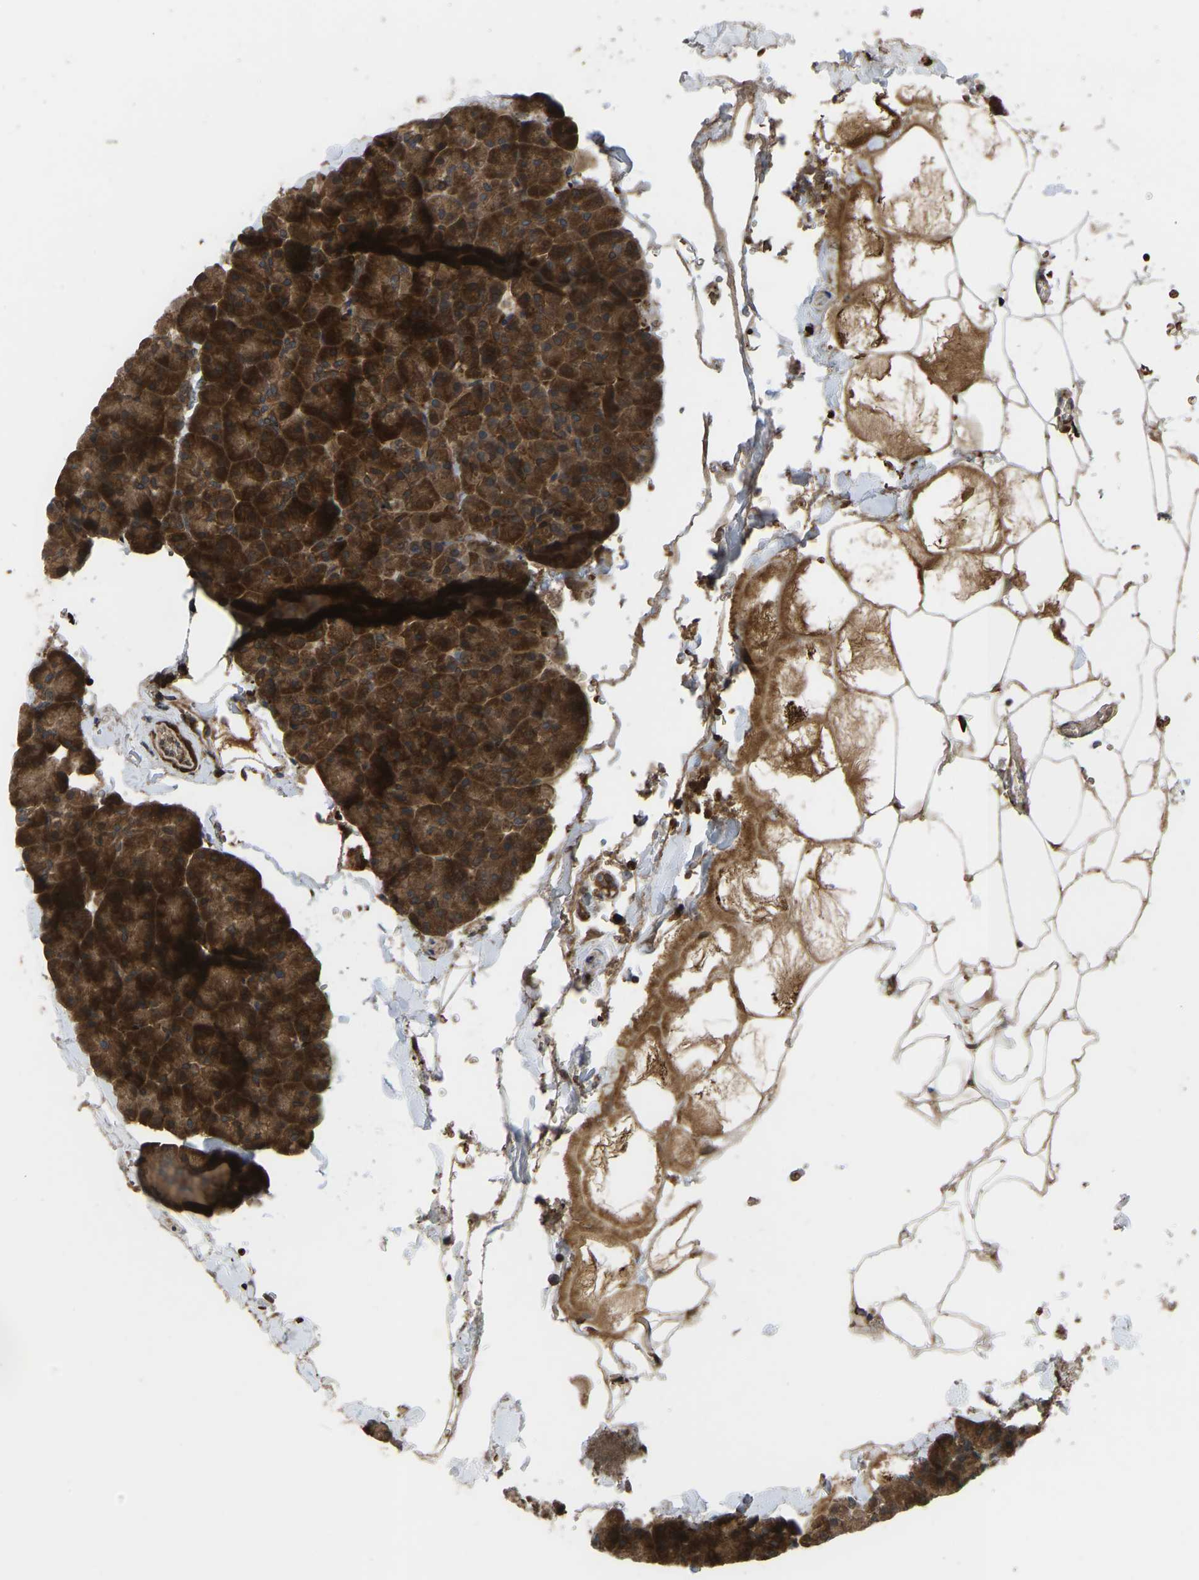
{"staining": {"intensity": "strong", "quantity": ">75%", "location": "cytoplasmic/membranous,nuclear"}, "tissue": "pancreas", "cell_type": "Exocrine glandular cells", "image_type": "normal", "snomed": [{"axis": "morphology", "description": "Normal tissue, NOS"}, {"axis": "topography", "description": "Pancreas"}], "caption": "A brown stain labels strong cytoplasmic/membranous,nuclear positivity of a protein in exocrine glandular cells of benign pancreas. The protein of interest is shown in brown color, while the nuclei are stained blue.", "gene": "CYP7B1", "patient": {"sex": "male", "age": 35}}